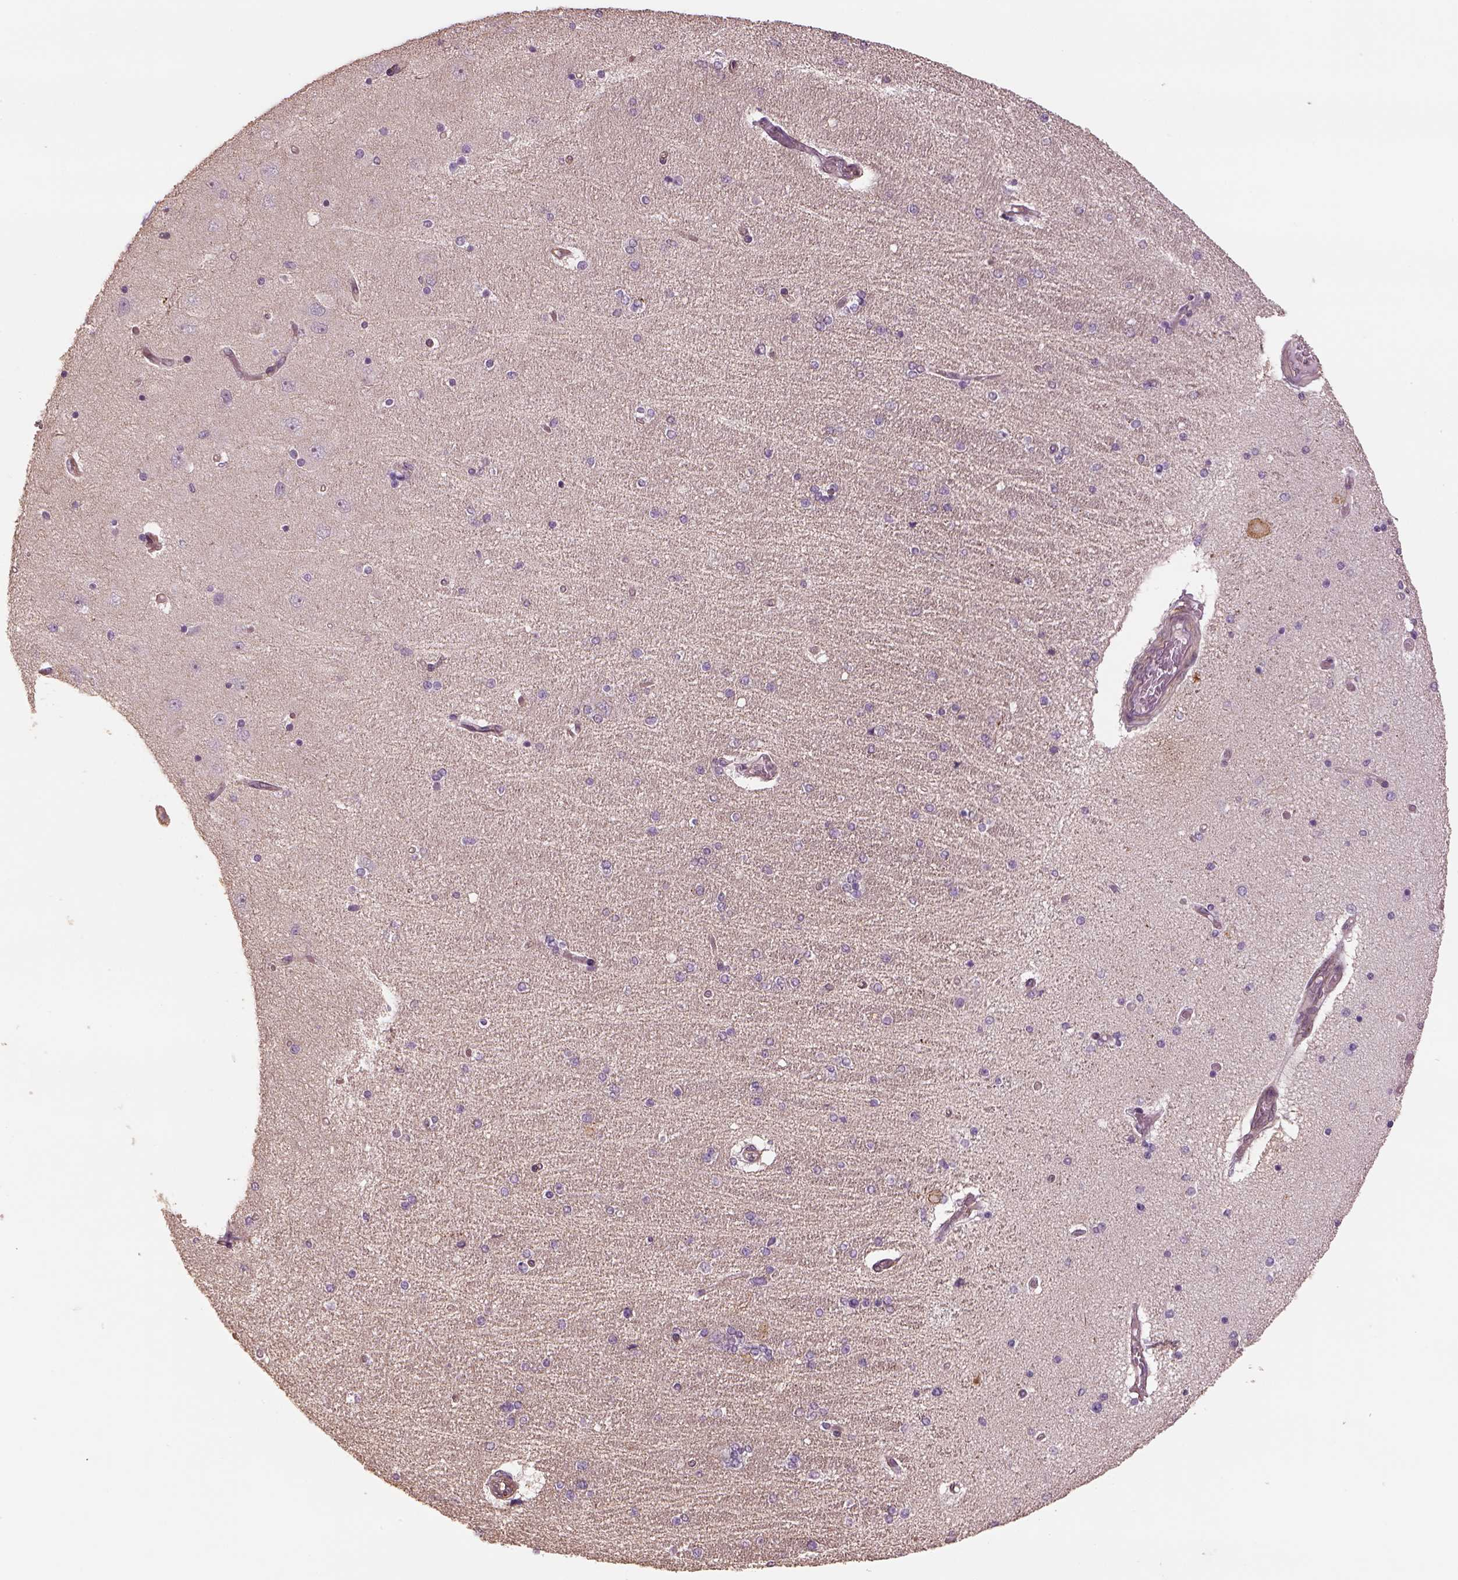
{"staining": {"intensity": "negative", "quantity": "none", "location": "none"}, "tissue": "hippocampus", "cell_type": "Glial cells", "image_type": "normal", "snomed": [{"axis": "morphology", "description": "Normal tissue, NOS"}, {"axis": "topography", "description": "Hippocampus"}], "caption": "Micrograph shows no significant protein positivity in glial cells of normal hippocampus. Brightfield microscopy of IHC stained with DAB (3,3'-diaminobenzidine) (brown) and hematoxylin (blue), captured at high magnification.", "gene": "LIN7A", "patient": {"sex": "female", "age": 54}}